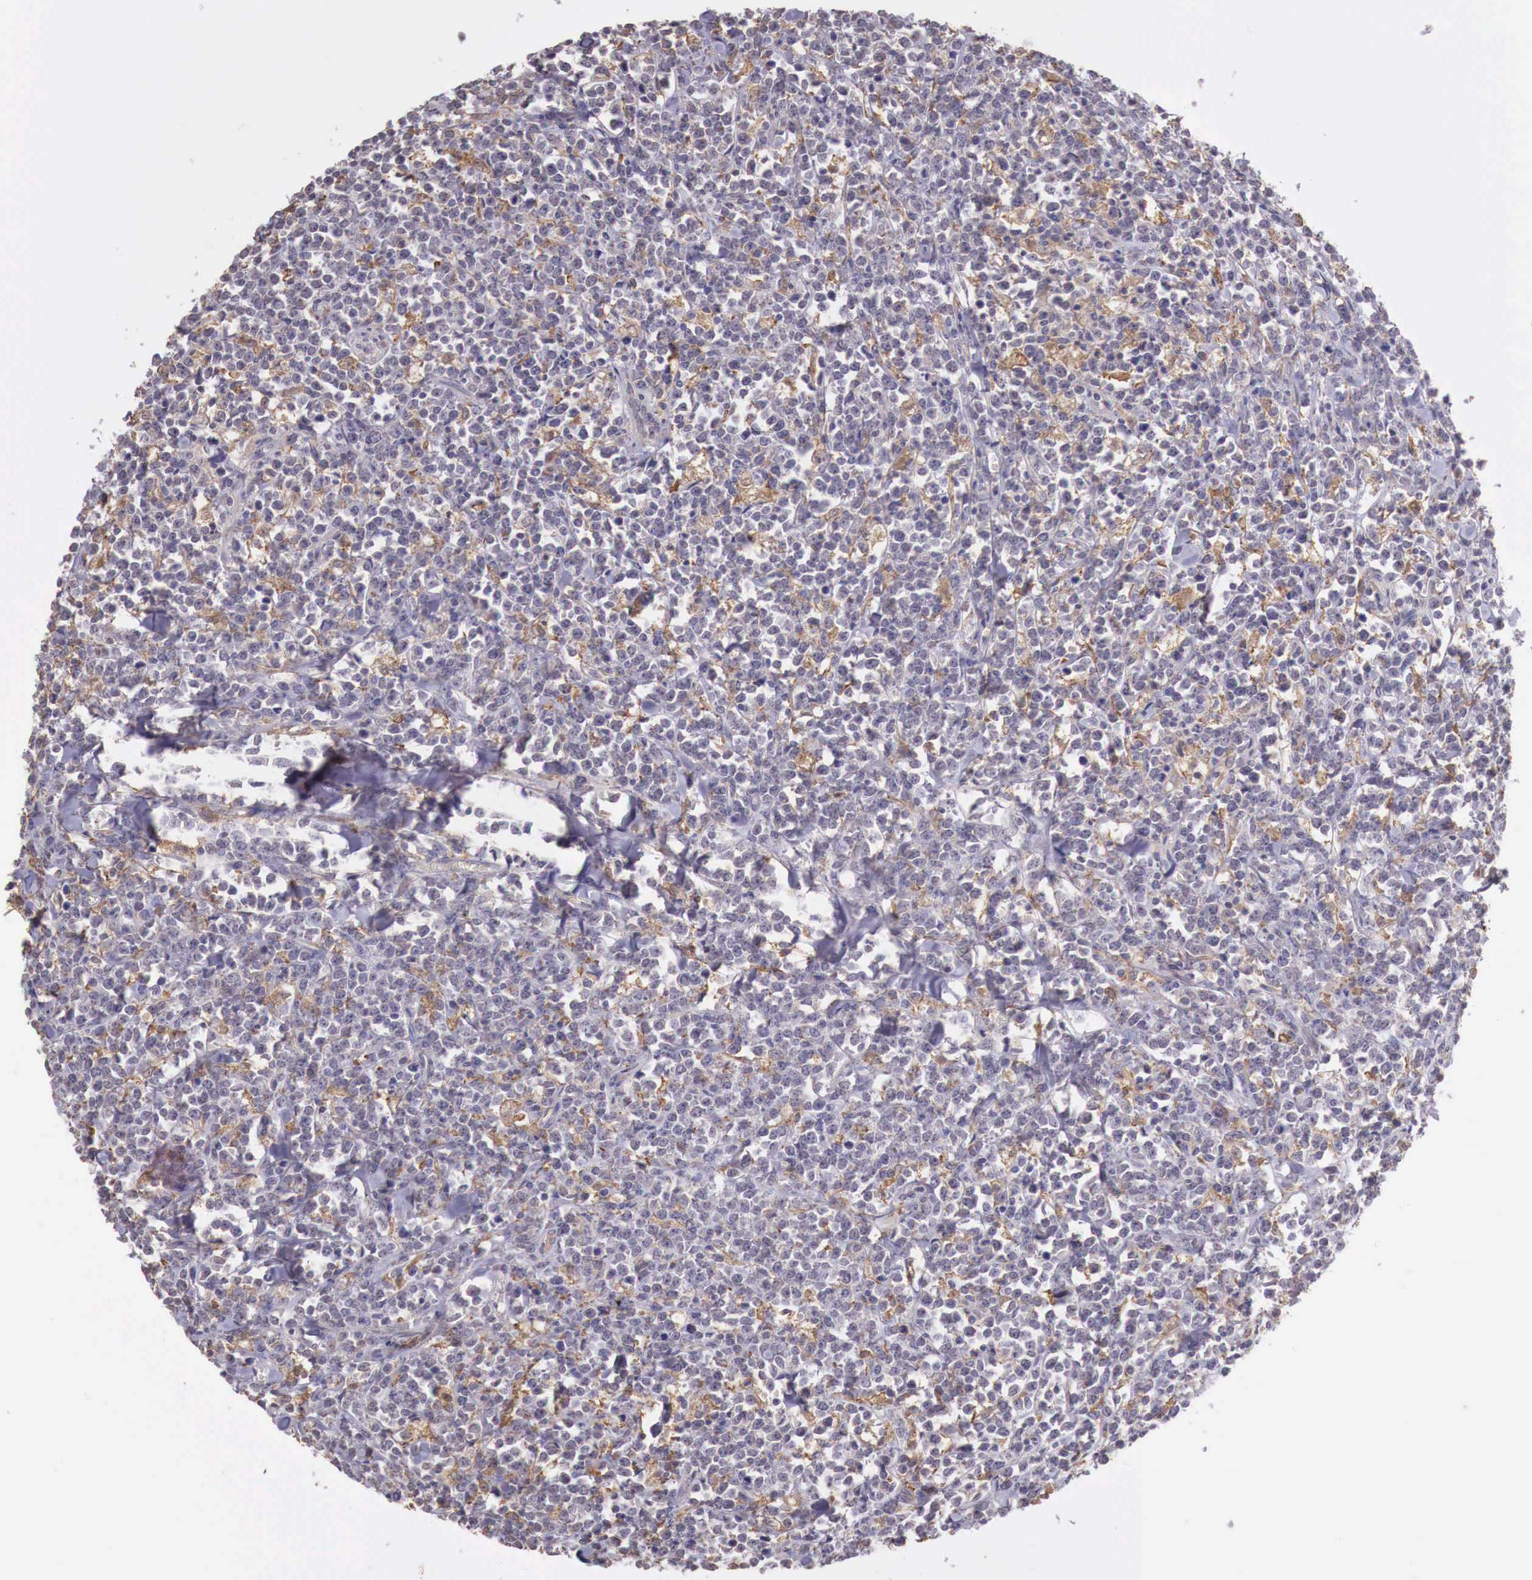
{"staining": {"intensity": "negative", "quantity": "none", "location": "none"}, "tissue": "lymphoma", "cell_type": "Tumor cells", "image_type": "cancer", "snomed": [{"axis": "morphology", "description": "Malignant lymphoma, non-Hodgkin's type, High grade"}, {"axis": "topography", "description": "Small intestine"}, {"axis": "topography", "description": "Colon"}], "caption": "The histopathology image reveals no staining of tumor cells in lymphoma. The staining was performed using DAB (3,3'-diaminobenzidine) to visualize the protein expression in brown, while the nuclei were stained in blue with hematoxylin (Magnification: 20x).", "gene": "CHRDL1", "patient": {"sex": "male", "age": 8}}